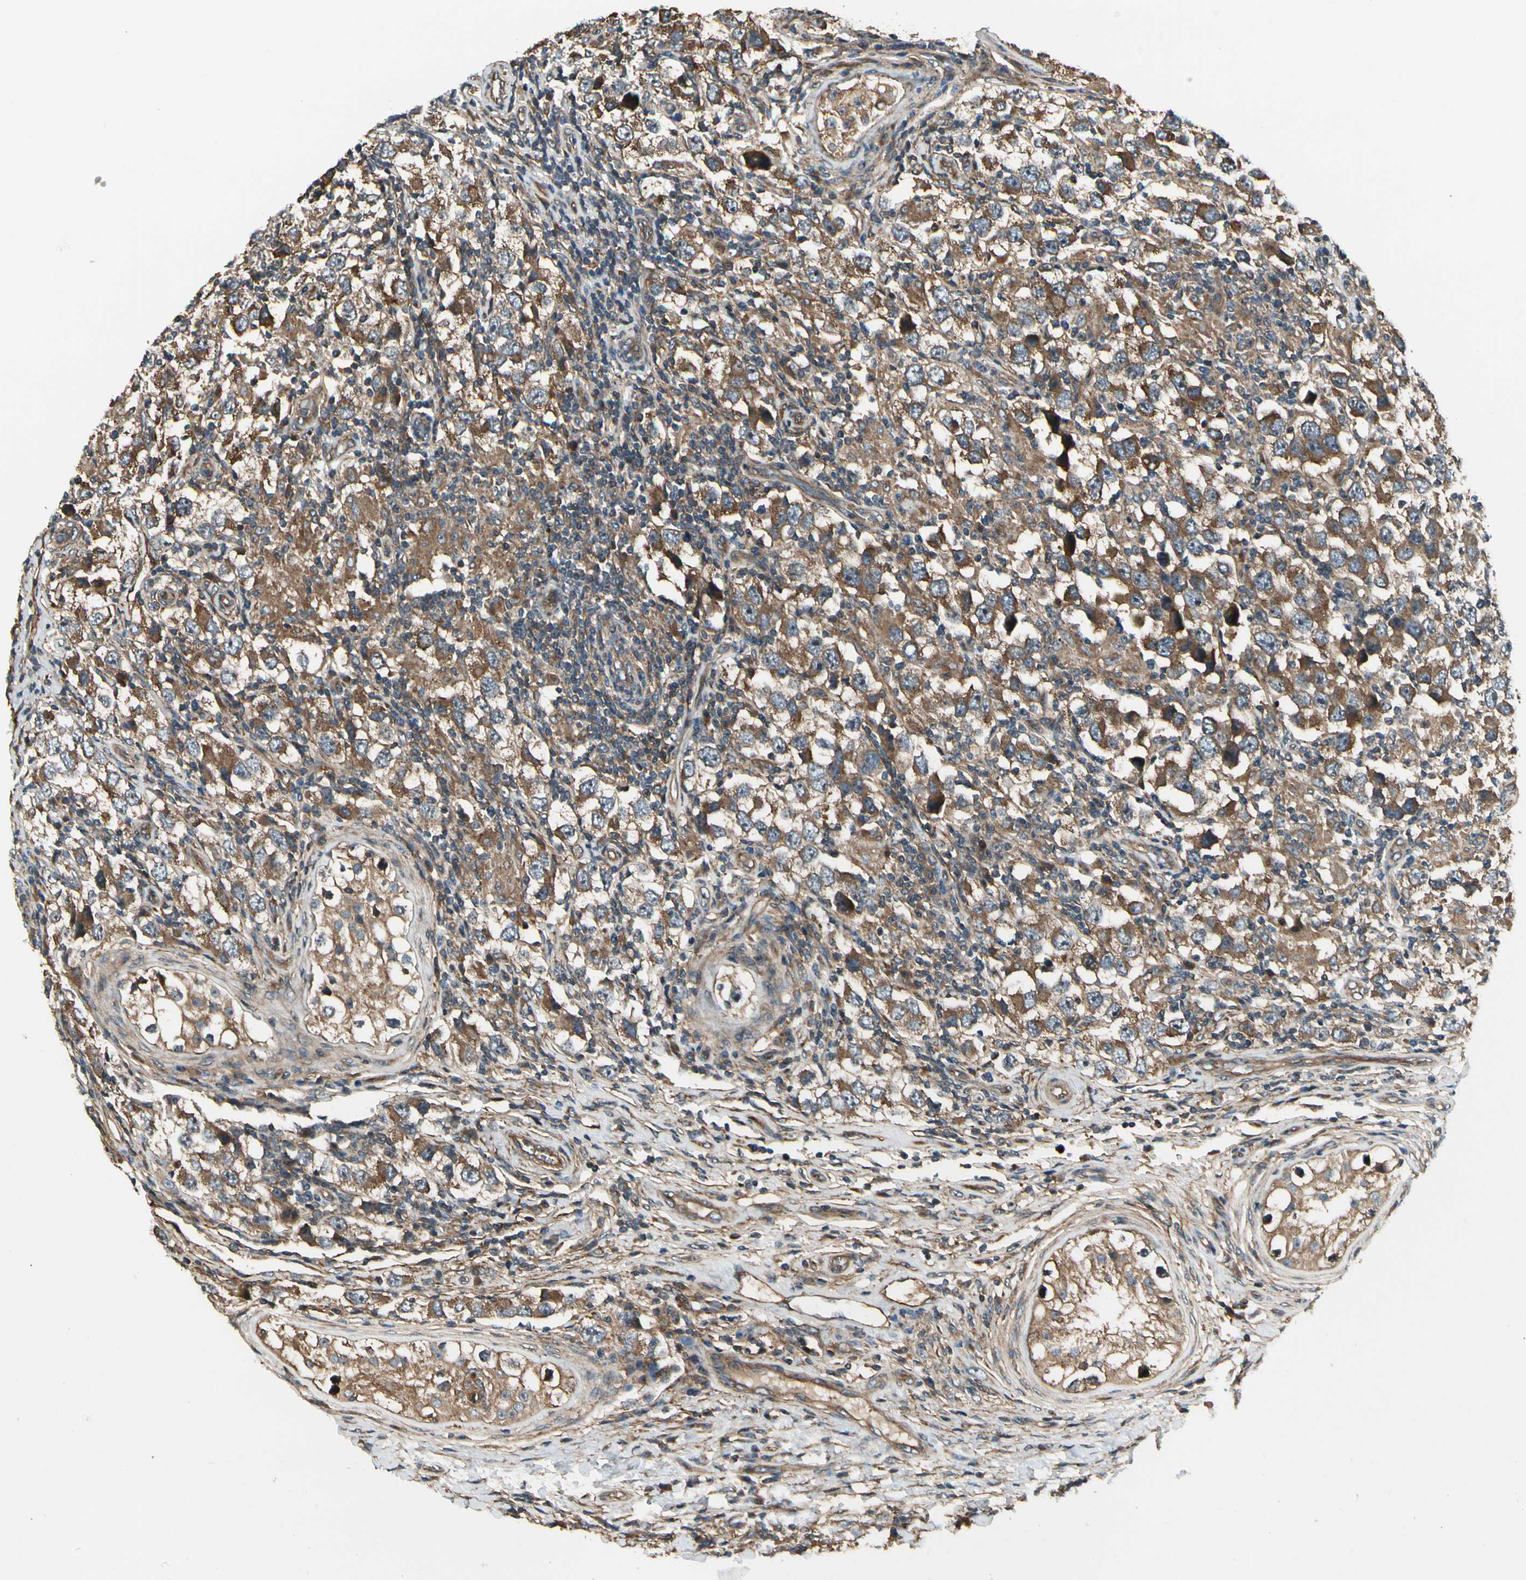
{"staining": {"intensity": "strong", "quantity": ">75%", "location": "cytoplasmic/membranous"}, "tissue": "testis cancer", "cell_type": "Tumor cells", "image_type": "cancer", "snomed": [{"axis": "morphology", "description": "Carcinoma, Embryonal, NOS"}, {"axis": "topography", "description": "Testis"}], "caption": "Protein analysis of embryonal carcinoma (testis) tissue displays strong cytoplasmic/membranous staining in about >75% of tumor cells.", "gene": "FKBP15", "patient": {"sex": "male", "age": 21}}